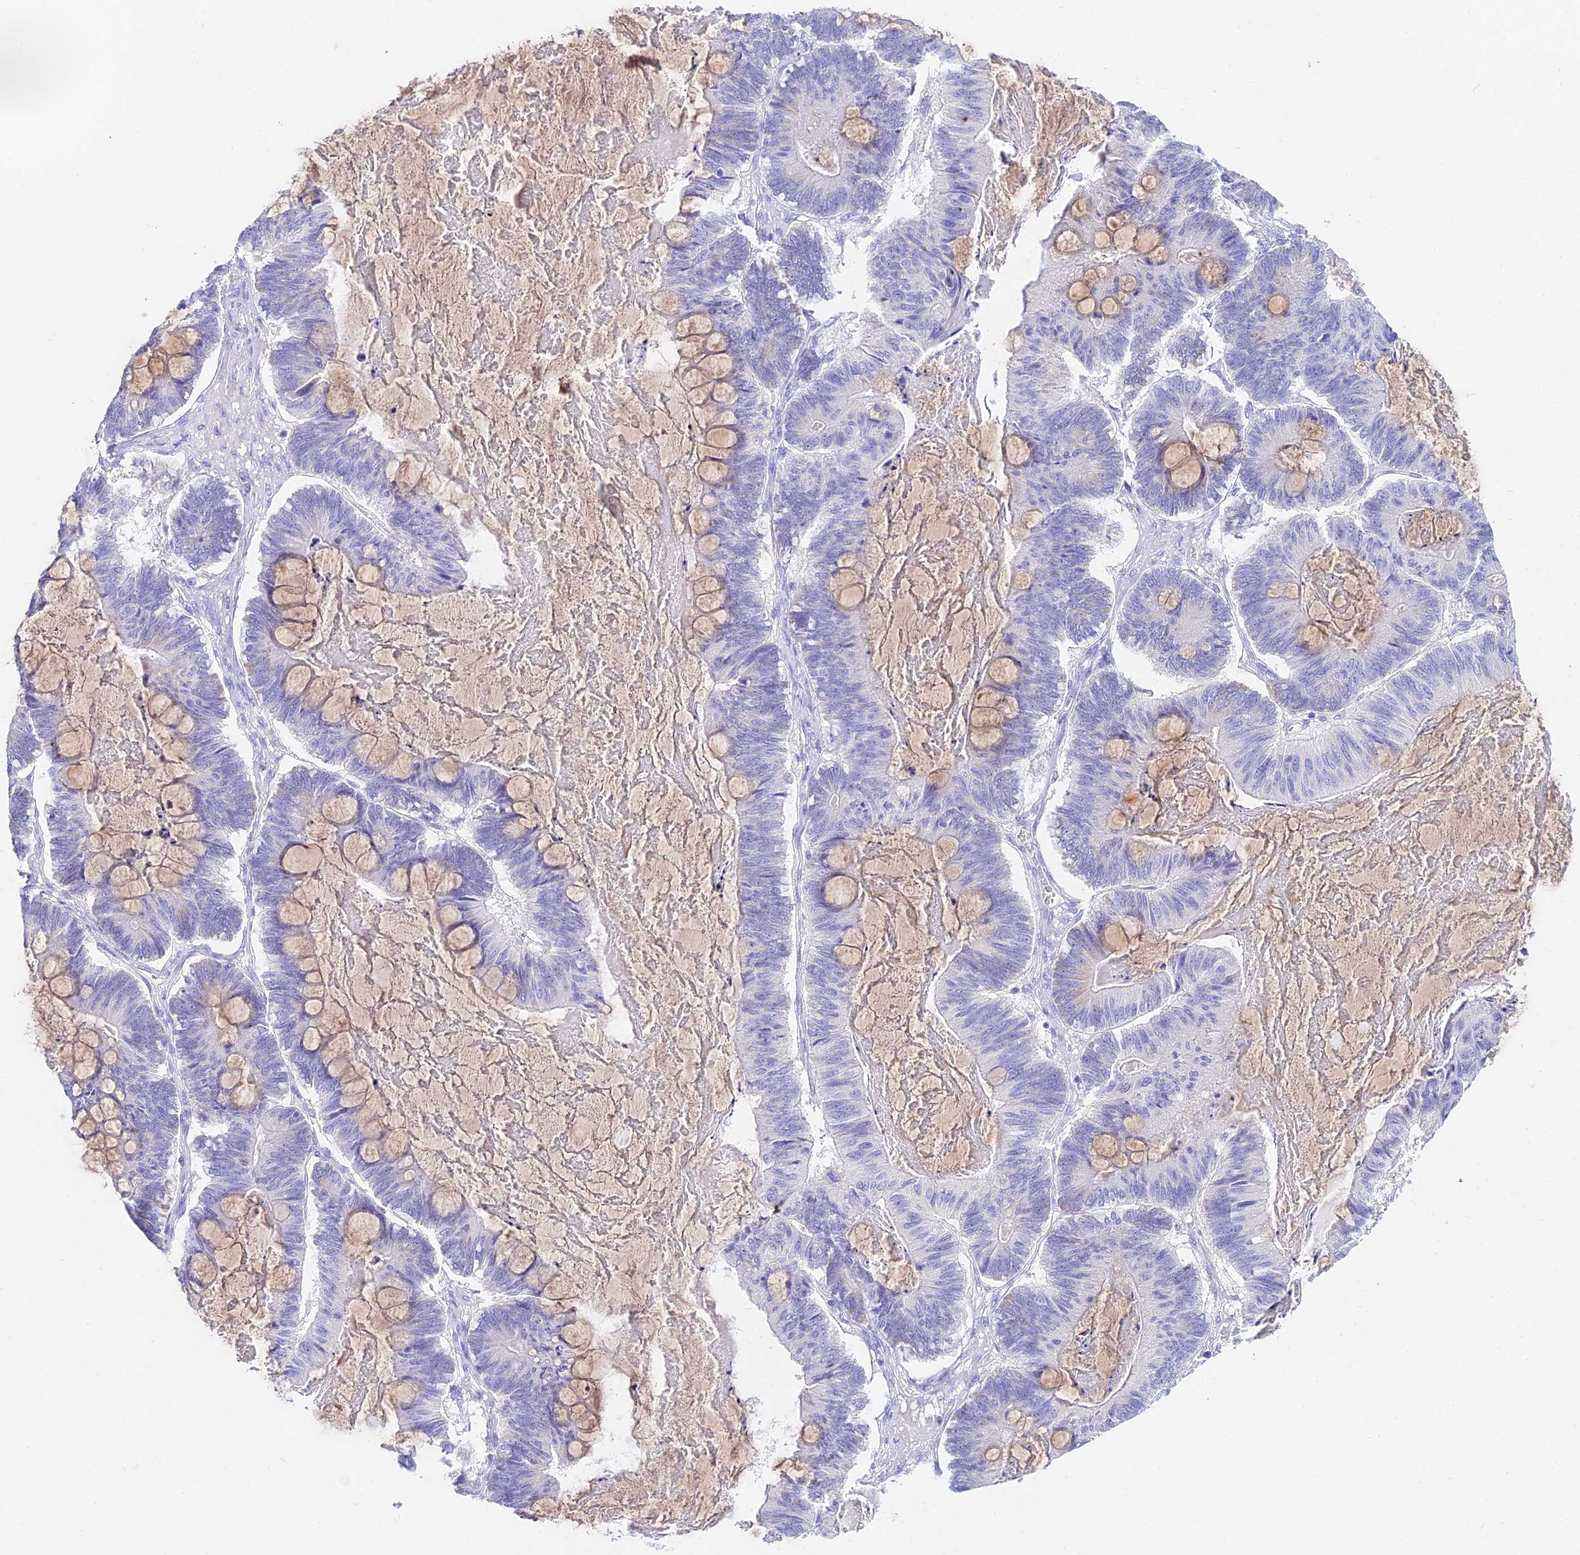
{"staining": {"intensity": "weak", "quantity": "25%-75%", "location": "cytoplasmic/membranous"}, "tissue": "ovarian cancer", "cell_type": "Tumor cells", "image_type": "cancer", "snomed": [{"axis": "morphology", "description": "Cystadenocarcinoma, mucinous, NOS"}, {"axis": "topography", "description": "Ovary"}], "caption": "This image reveals IHC staining of human ovarian mucinous cystadenocarcinoma, with low weak cytoplasmic/membranous staining in about 25%-75% of tumor cells.", "gene": "CEP41", "patient": {"sex": "female", "age": 61}}